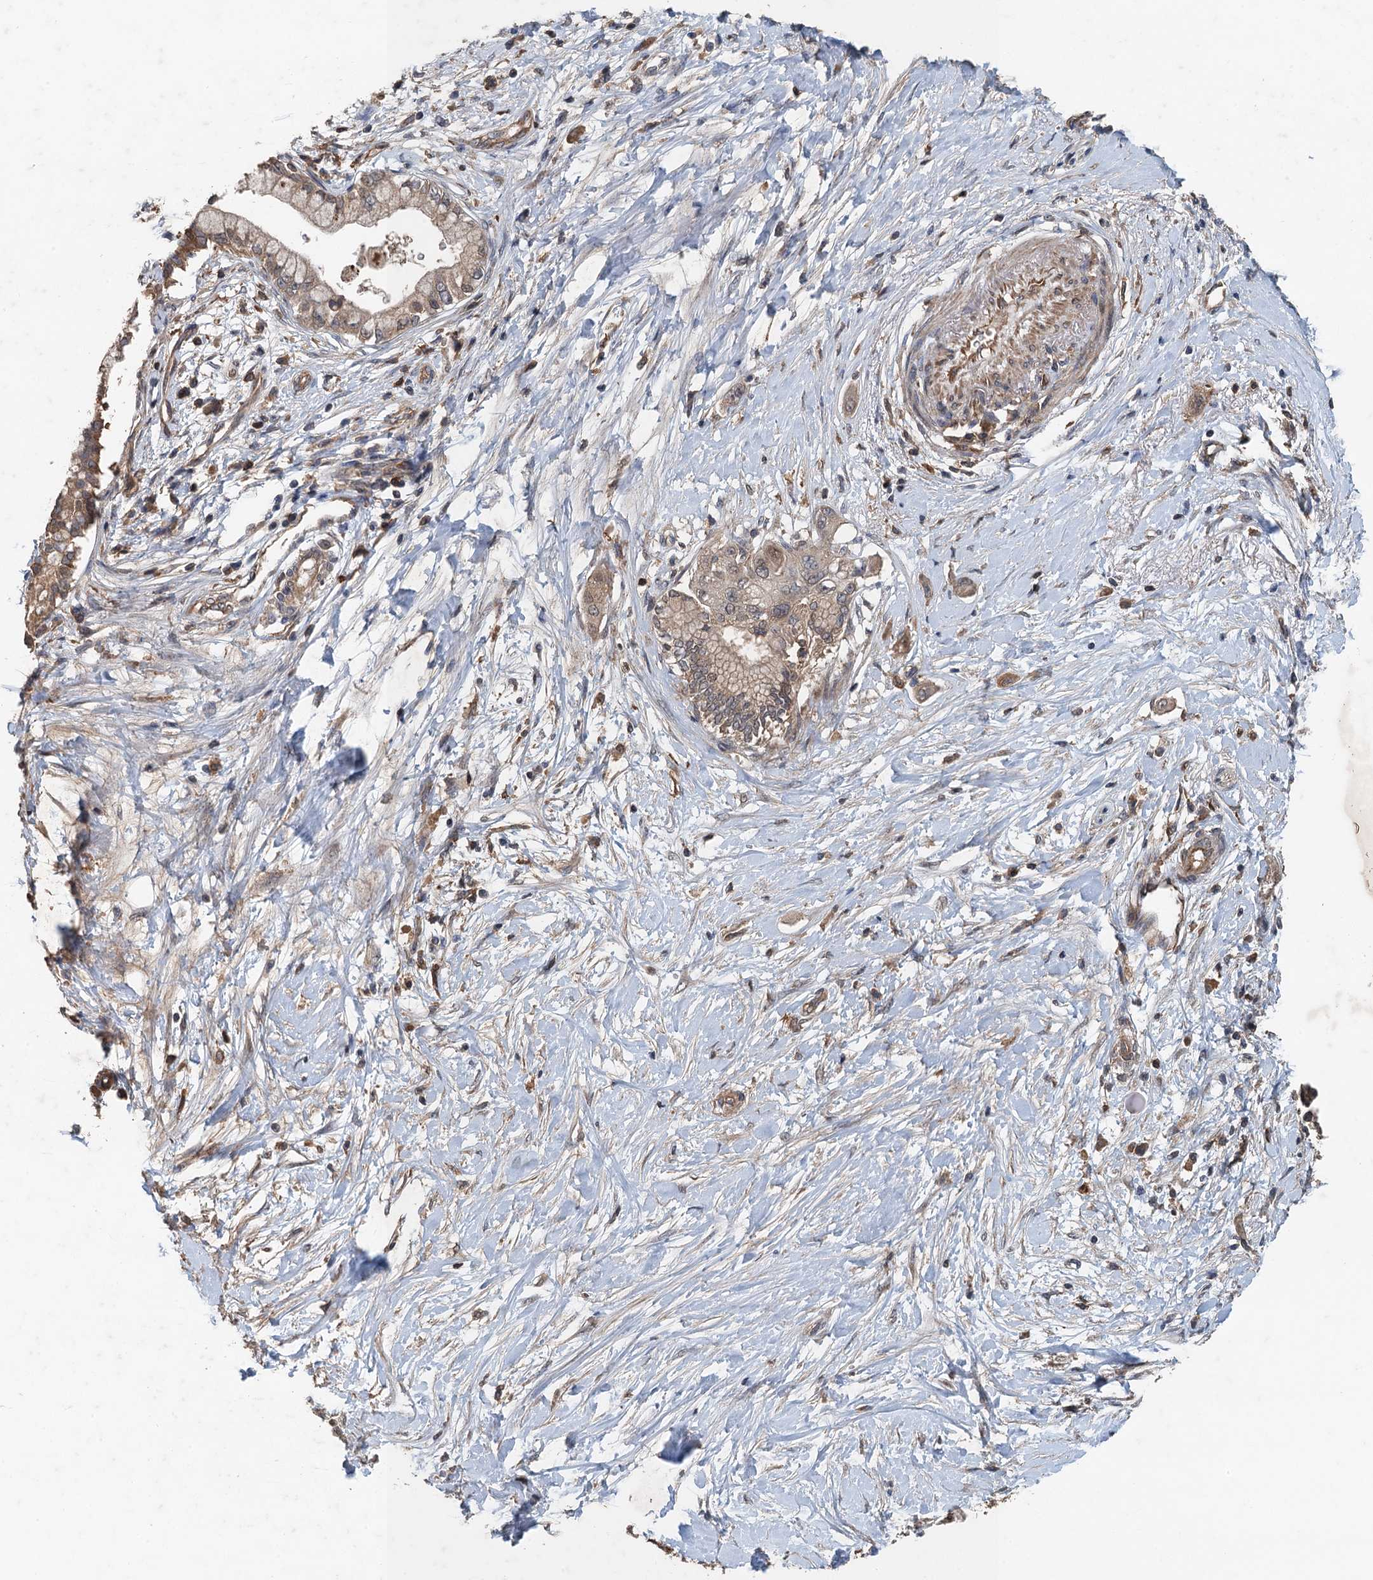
{"staining": {"intensity": "weak", "quantity": ">75%", "location": "cytoplasmic/membranous"}, "tissue": "pancreatic cancer", "cell_type": "Tumor cells", "image_type": "cancer", "snomed": [{"axis": "morphology", "description": "Adenocarcinoma, NOS"}, {"axis": "topography", "description": "Pancreas"}], "caption": "Immunohistochemistry (IHC) histopathology image of neoplastic tissue: adenocarcinoma (pancreatic) stained using IHC reveals low levels of weak protein expression localized specifically in the cytoplasmic/membranous of tumor cells, appearing as a cytoplasmic/membranous brown color.", "gene": "BORCS5", "patient": {"sex": "male", "age": 68}}